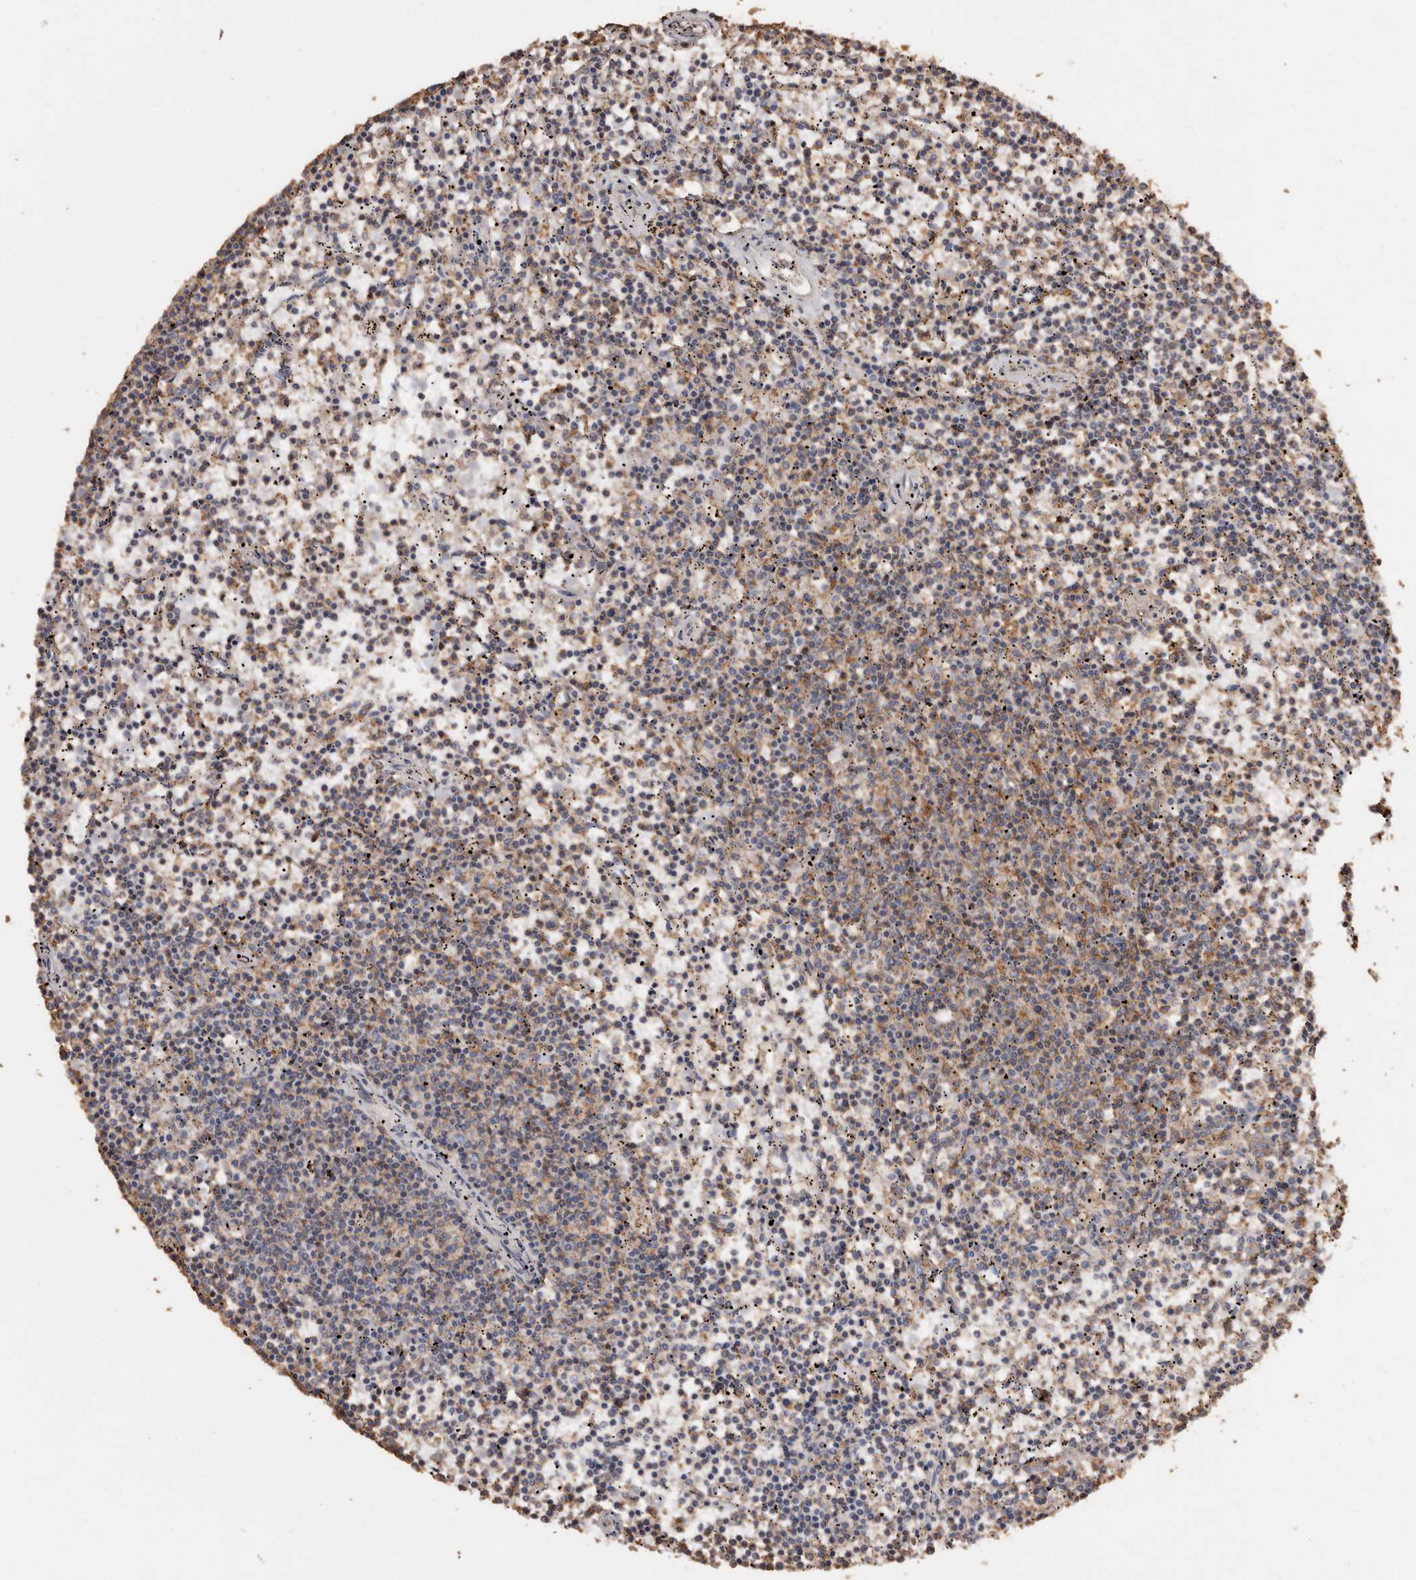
{"staining": {"intensity": "moderate", "quantity": "<25%", "location": "cytoplasmic/membranous"}, "tissue": "lymphoma", "cell_type": "Tumor cells", "image_type": "cancer", "snomed": [{"axis": "morphology", "description": "Malignant lymphoma, non-Hodgkin's type, Low grade"}, {"axis": "topography", "description": "Spleen"}], "caption": "Immunohistochemistry (IHC) (DAB) staining of low-grade malignant lymphoma, non-Hodgkin's type demonstrates moderate cytoplasmic/membranous protein staining in approximately <25% of tumor cells.", "gene": "COQ8B", "patient": {"sex": "female", "age": 50}}